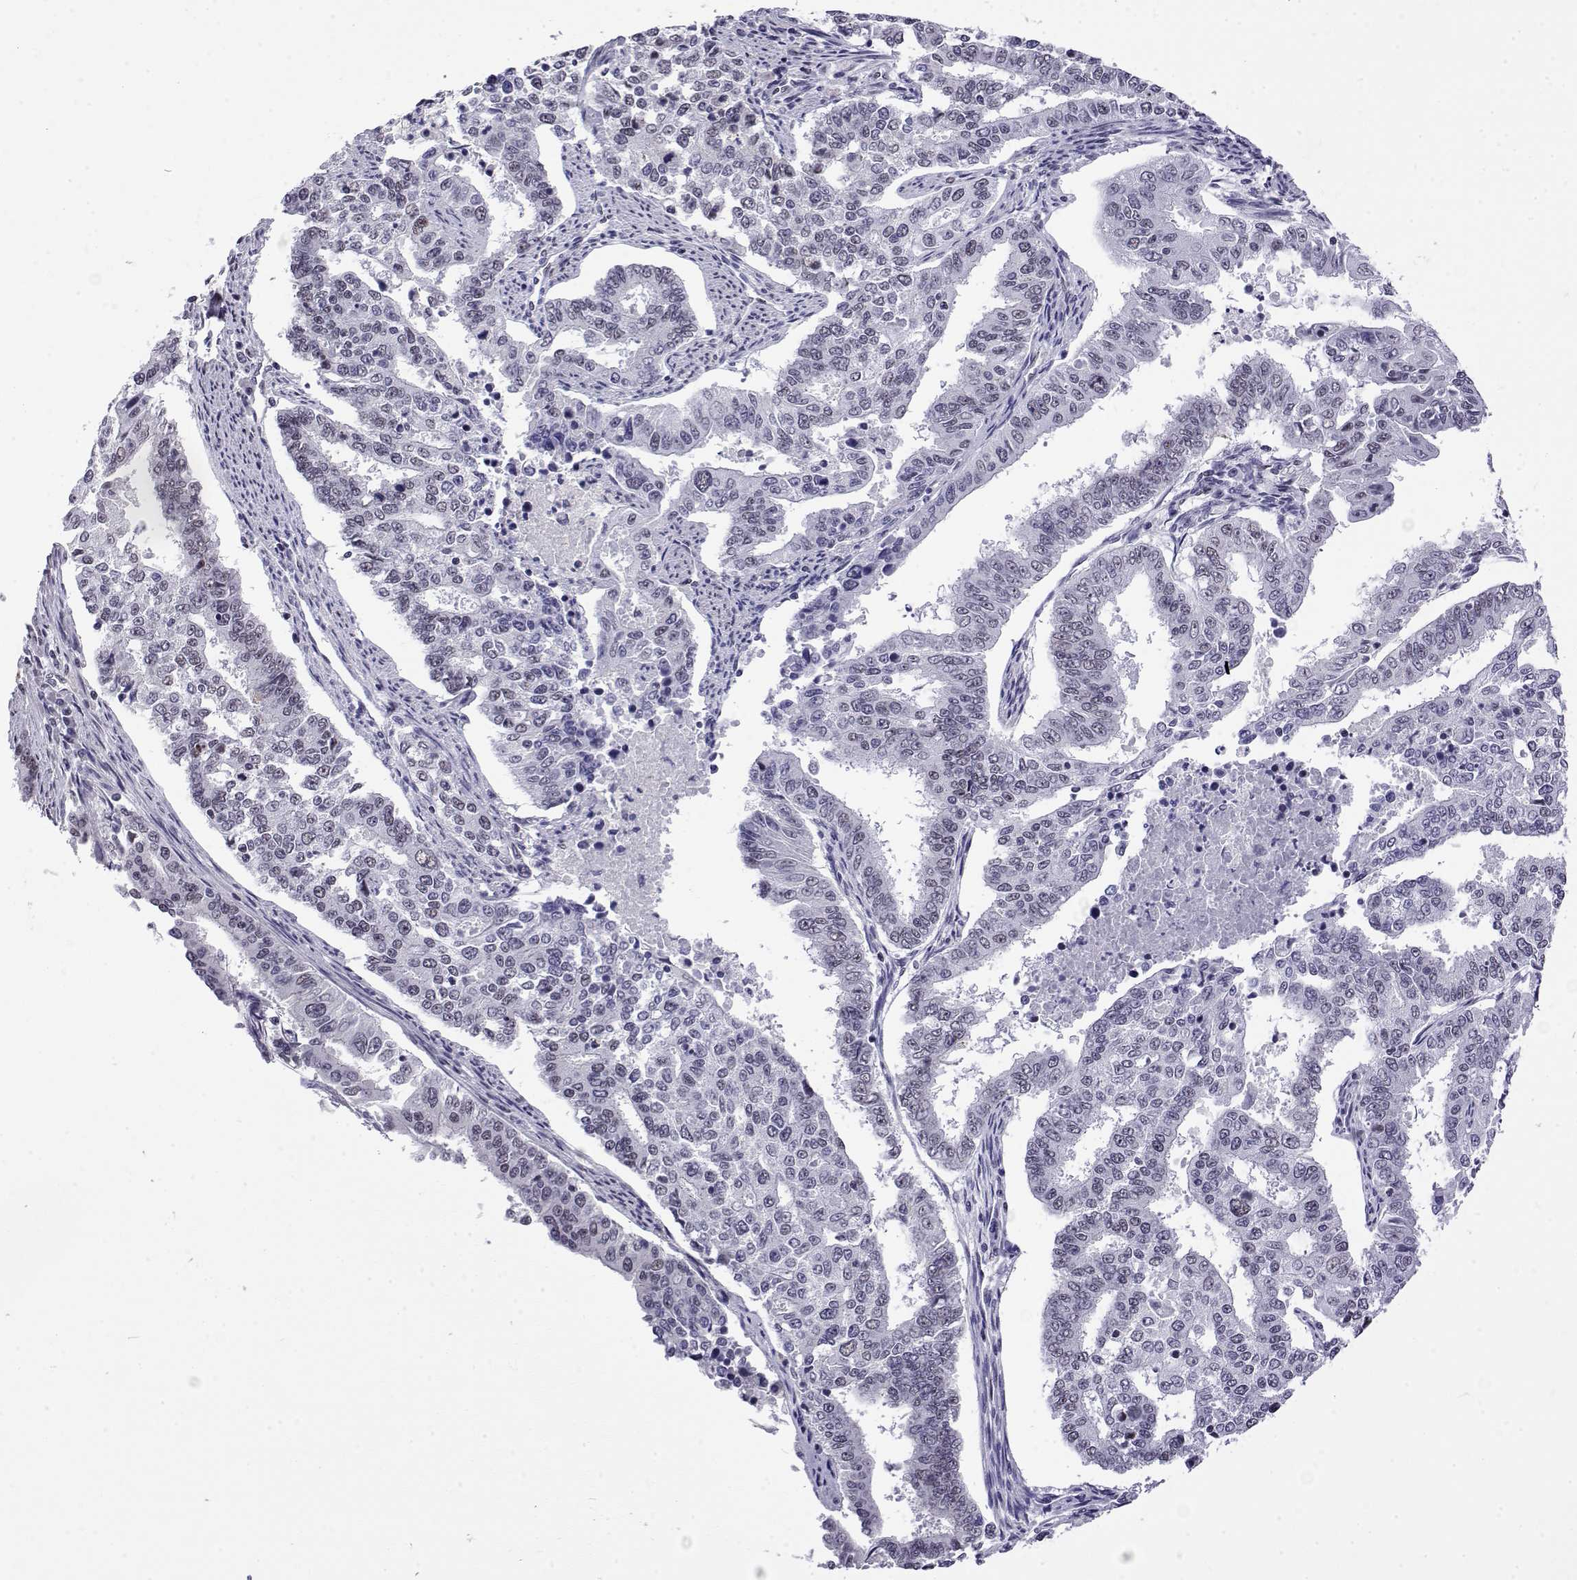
{"staining": {"intensity": "negative", "quantity": "none", "location": "none"}, "tissue": "endometrial cancer", "cell_type": "Tumor cells", "image_type": "cancer", "snomed": [{"axis": "morphology", "description": "Adenocarcinoma, NOS"}, {"axis": "topography", "description": "Uterus"}], "caption": "DAB (3,3'-diaminobenzidine) immunohistochemical staining of human endometrial adenocarcinoma demonstrates no significant positivity in tumor cells.", "gene": "POLDIP3", "patient": {"sex": "female", "age": 59}}